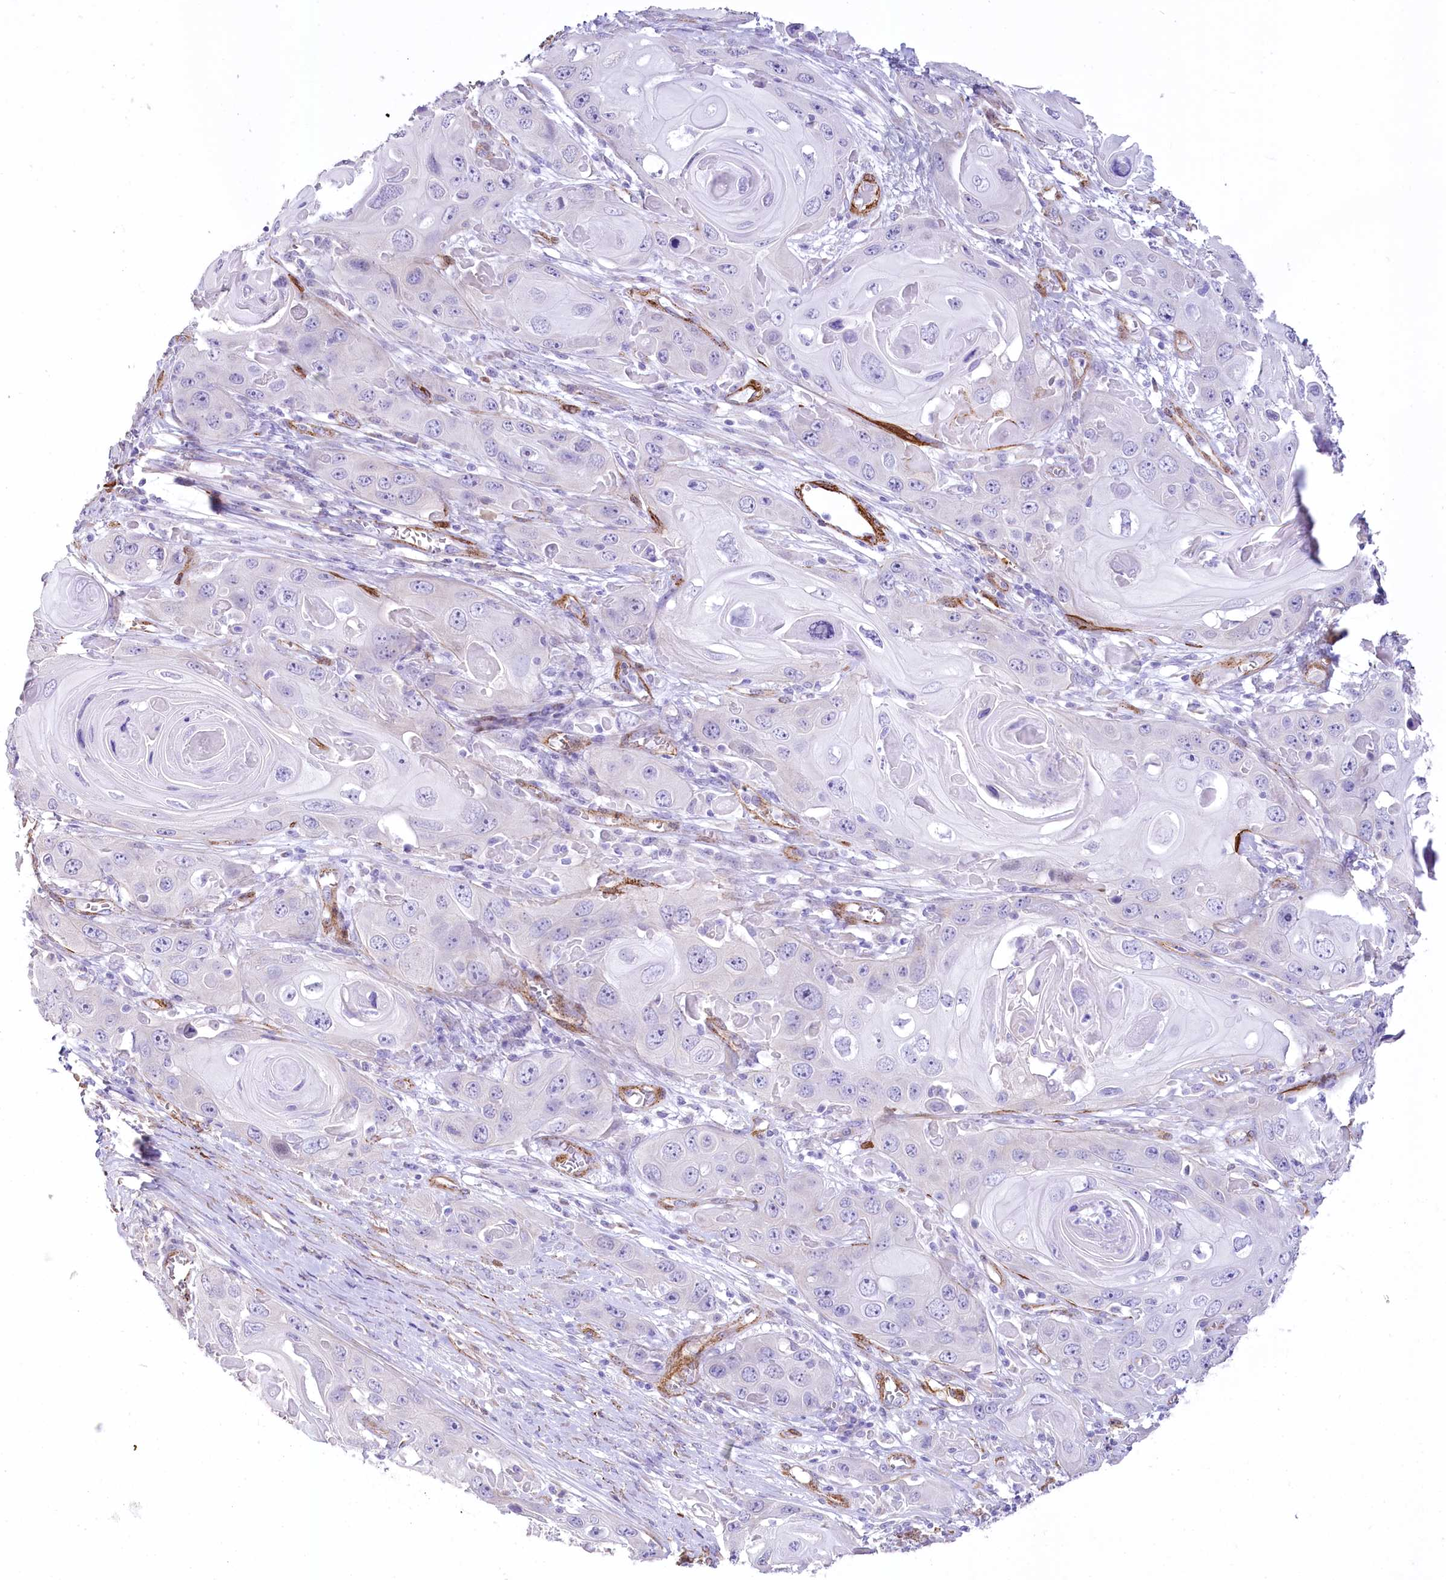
{"staining": {"intensity": "negative", "quantity": "none", "location": "none"}, "tissue": "skin cancer", "cell_type": "Tumor cells", "image_type": "cancer", "snomed": [{"axis": "morphology", "description": "Squamous cell carcinoma, NOS"}, {"axis": "topography", "description": "Skin"}], "caption": "DAB immunohistochemical staining of skin squamous cell carcinoma demonstrates no significant positivity in tumor cells. The staining was performed using DAB to visualize the protein expression in brown, while the nuclei were stained in blue with hematoxylin (Magnification: 20x).", "gene": "SYNPO2", "patient": {"sex": "male", "age": 55}}